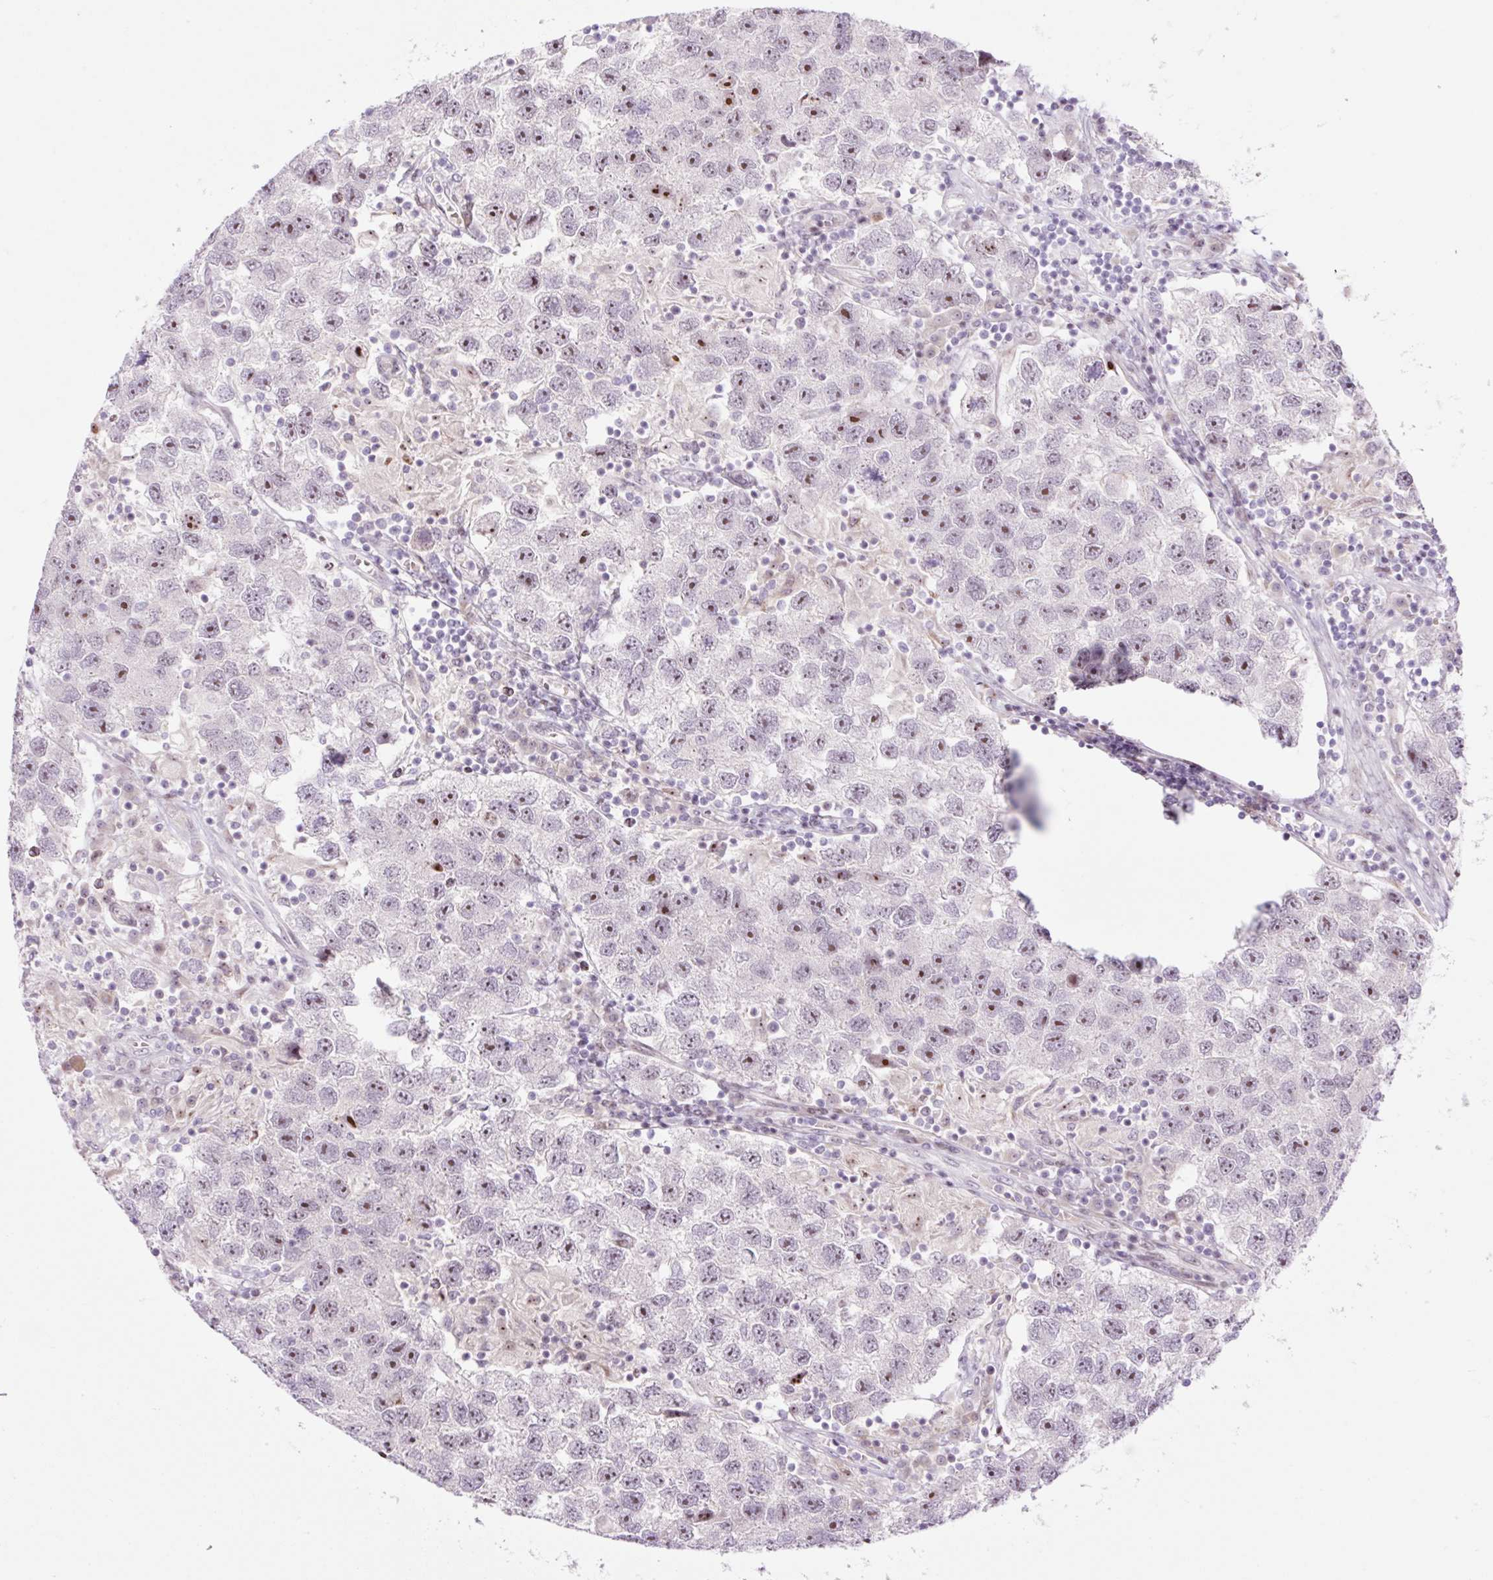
{"staining": {"intensity": "moderate", "quantity": "25%-75%", "location": "nuclear"}, "tissue": "testis cancer", "cell_type": "Tumor cells", "image_type": "cancer", "snomed": [{"axis": "morphology", "description": "Seminoma, NOS"}, {"axis": "topography", "description": "Testis"}], "caption": "There is medium levels of moderate nuclear expression in tumor cells of testis seminoma, as demonstrated by immunohistochemical staining (brown color).", "gene": "ZNF417", "patient": {"sex": "male", "age": 26}}